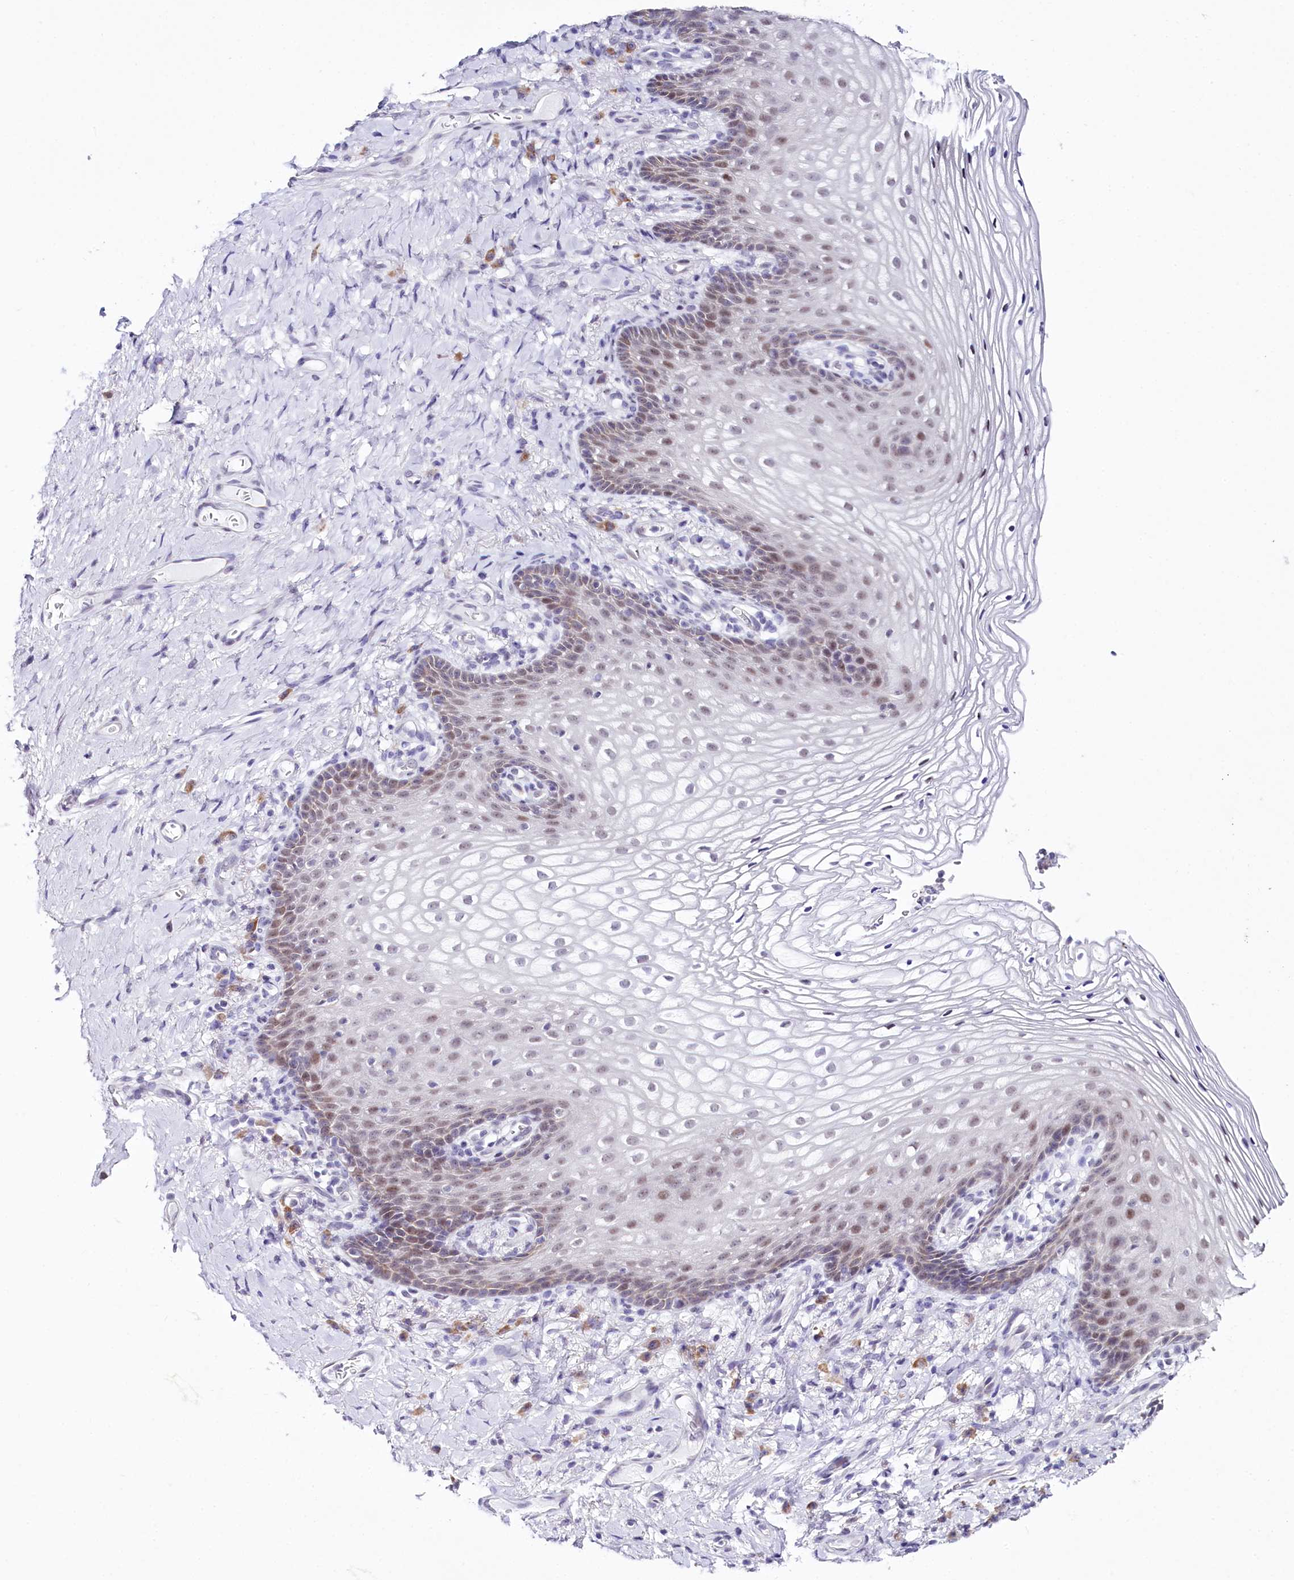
{"staining": {"intensity": "weak", "quantity": "25%-75%", "location": "nuclear"}, "tissue": "vagina", "cell_type": "Squamous epithelial cells", "image_type": "normal", "snomed": [{"axis": "morphology", "description": "Normal tissue, NOS"}, {"axis": "topography", "description": "Vagina"}], "caption": "High-magnification brightfield microscopy of normal vagina stained with DAB (brown) and counterstained with hematoxylin (blue). squamous epithelial cells exhibit weak nuclear staining is appreciated in approximately25%-75% of cells.", "gene": "SPATS2", "patient": {"sex": "female", "age": 60}}